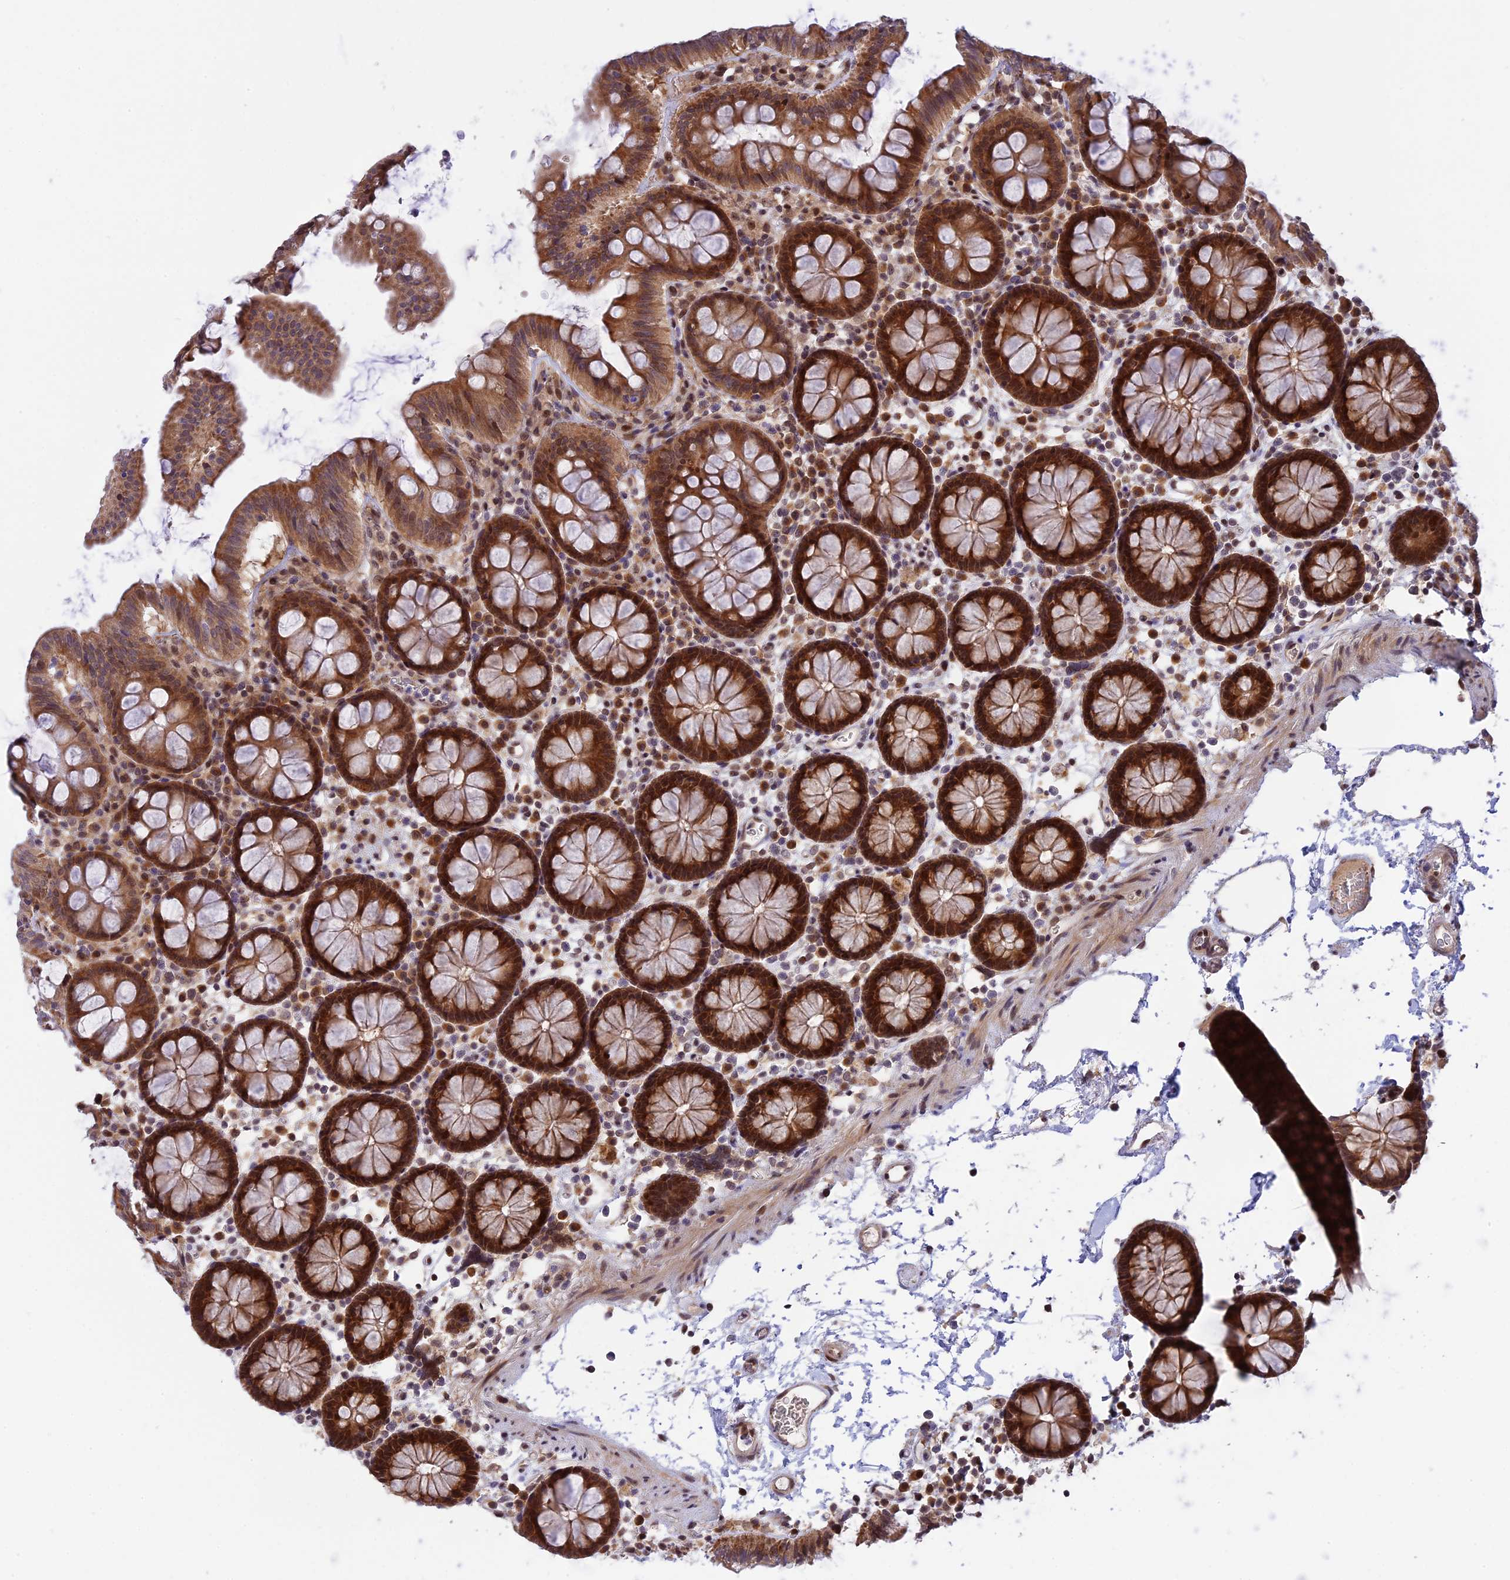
{"staining": {"intensity": "strong", "quantity": ">75%", "location": "nuclear"}, "tissue": "colon", "cell_type": "Endothelial cells", "image_type": "normal", "snomed": [{"axis": "morphology", "description": "Normal tissue, NOS"}, {"axis": "topography", "description": "Colon"}], "caption": "Immunohistochemistry (IHC) (DAB (3,3'-diaminobenzidine)) staining of normal colon reveals strong nuclear protein positivity in approximately >75% of endothelial cells. (Brightfield microscopy of DAB IHC at high magnification).", "gene": "ZNF428", "patient": {"sex": "male", "age": 75}}